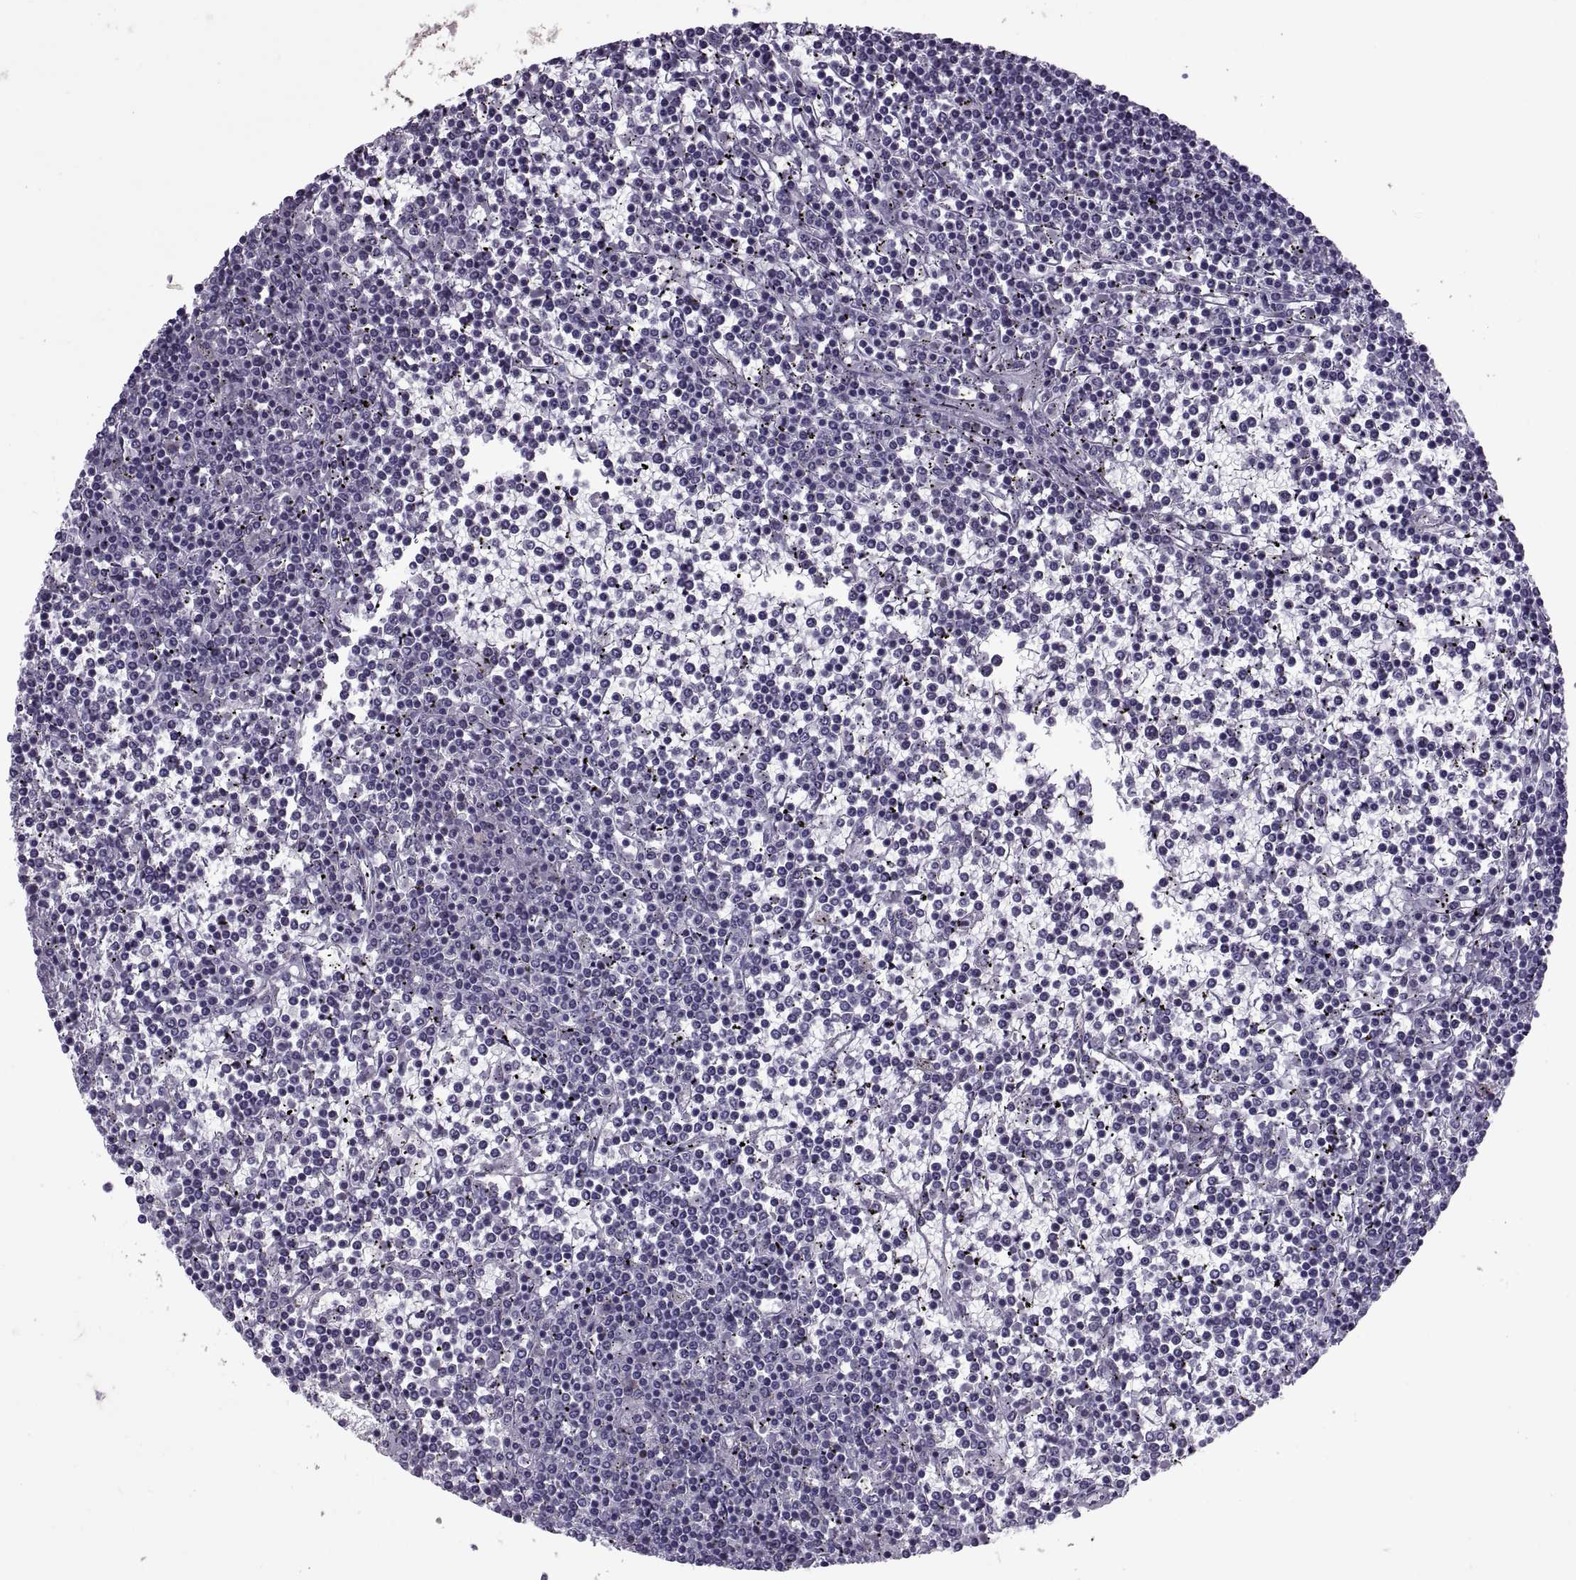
{"staining": {"intensity": "negative", "quantity": "none", "location": "none"}, "tissue": "lymphoma", "cell_type": "Tumor cells", "image_type": "cancer", "snomed": [{"axis": "morphology", "description": "Malignant lymphoma, non-Hodgkin's type, Low grade"}, {"axis": "topography", "description": "Spleen"}], "caption": "Histopathology image shows no protein expression in tumor cells of low-grade malignant lymphoma, non-Hodgkin's type tissue.", "gene": "PABPC1", "patient": {"sex": "female", "age": 19}}